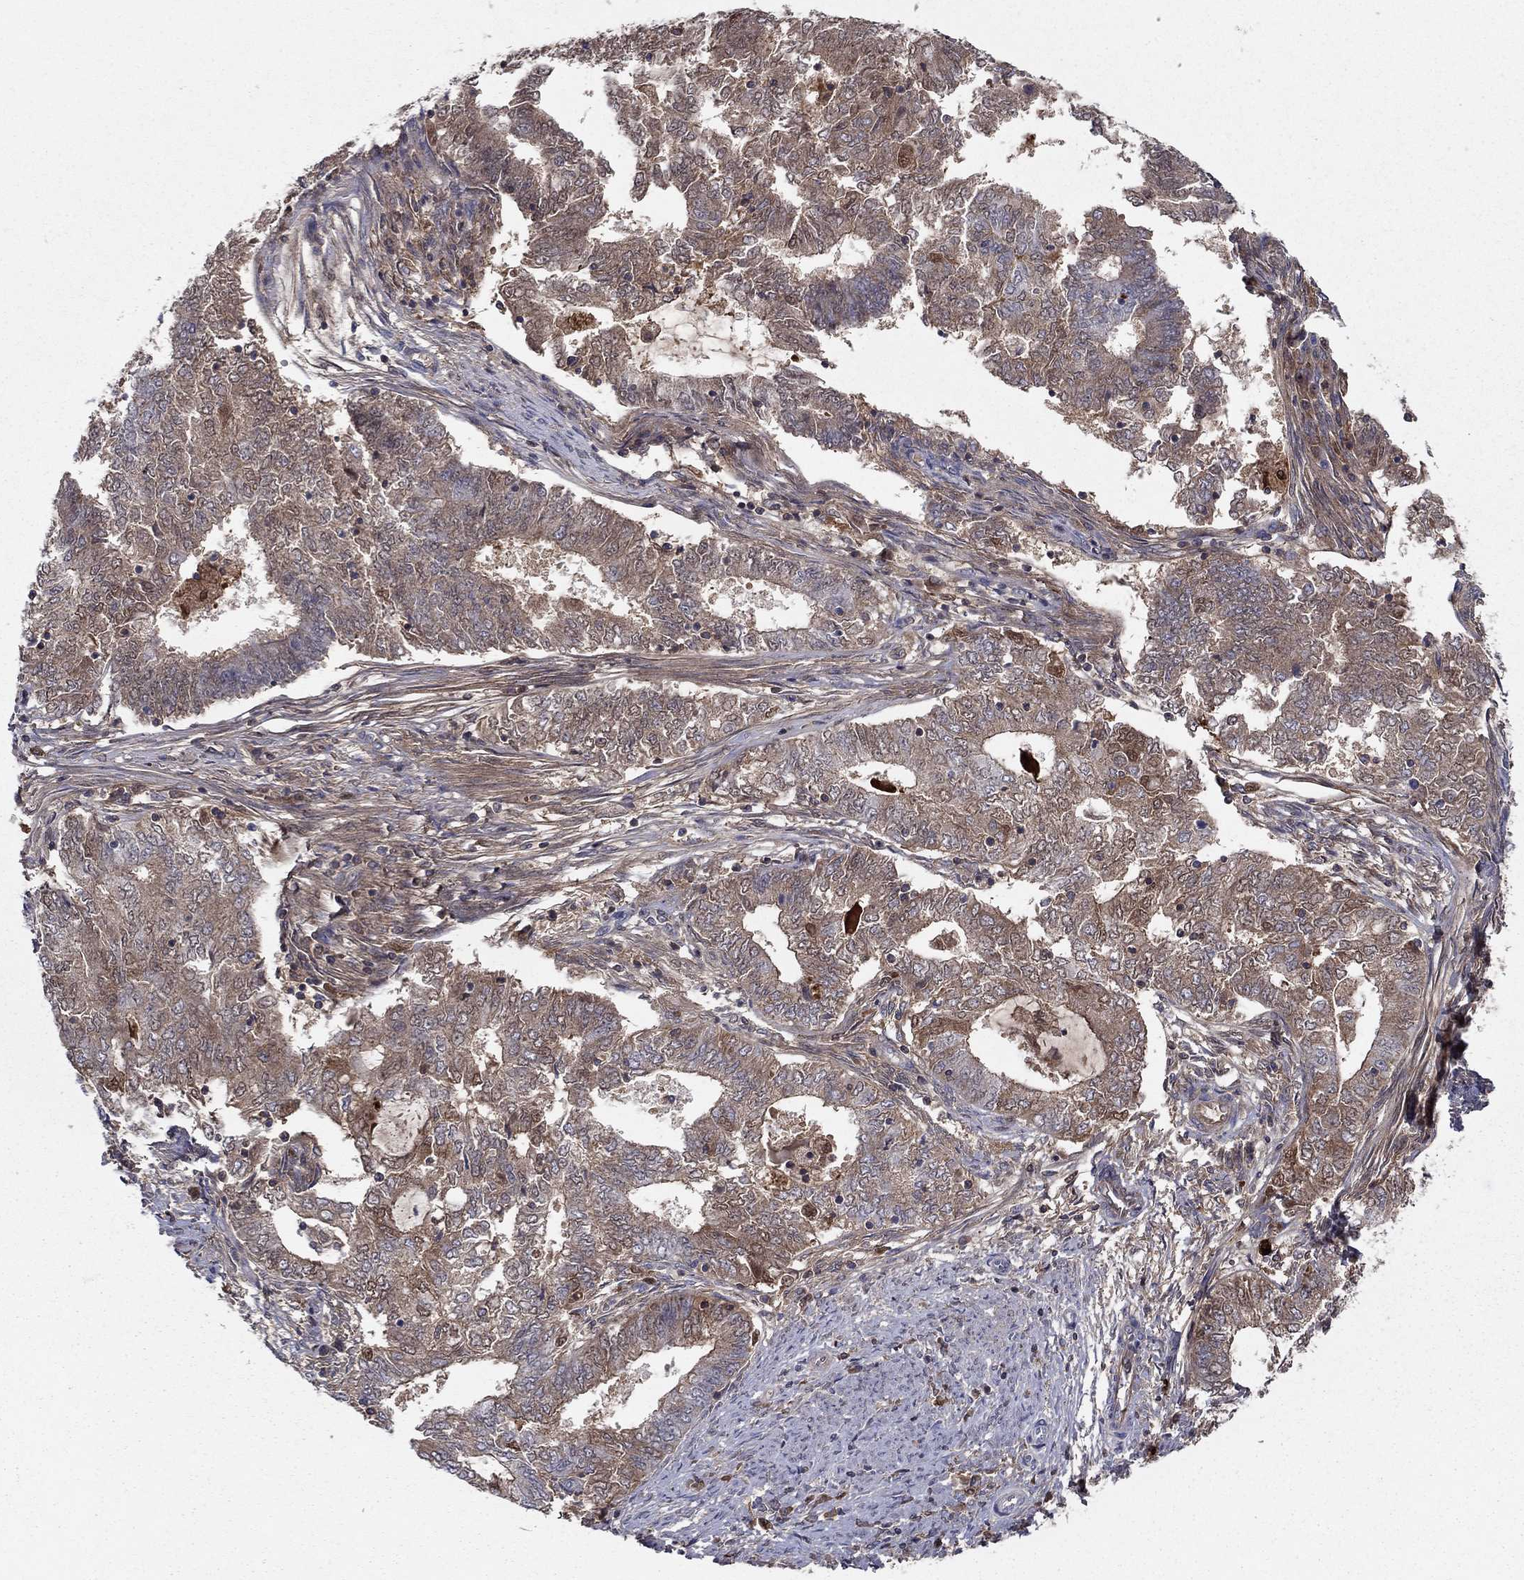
{"staining": {"intensity": "weak", "quantity": "25%-75%", "location": "cytoplasmic/membranous"}, "tissue": "endometrial cancer", "cell_type": "Tumor cells", "image_type": "cancer", "snomed": [{"axis": "morphology", "description": "Adenocarcinoma, NOS"}, {"axis": "topography", "description": "Endometrium"}], "caption": "Adenocarcinoma (endometrial) stained with DAB IHC reveals low levels of weak cytoplasmic/membranous positivity in about 25%-75% of tumor cells.", "gene": "HPX", "patient": {"sex": "female", "age": 62}}